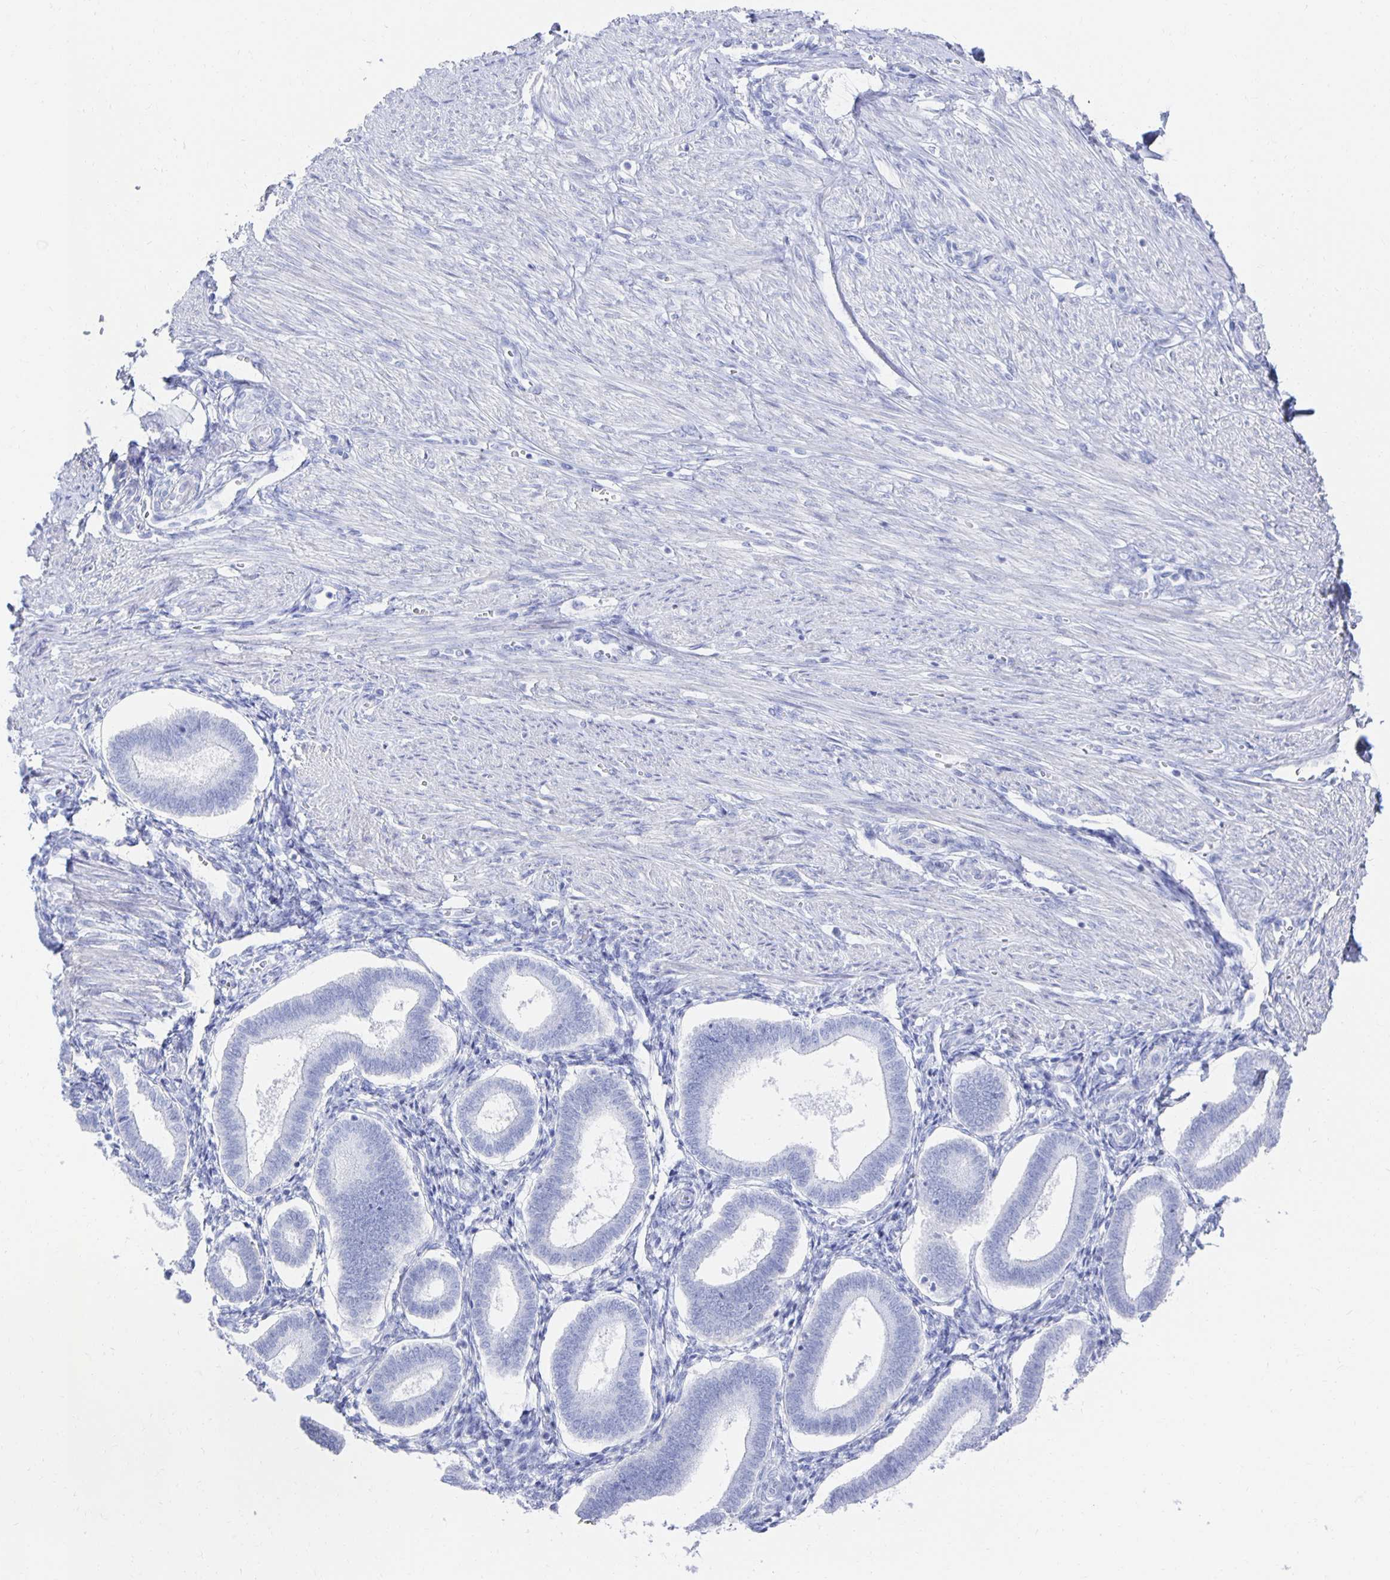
{"staining": {"intensity": "negative", "quantity": "none", "location": "none"}, "tissue": "endometrium", "cell_type": "Cells in endometrial stroma", "image_type": "normal", "snomed": [{"axis": "morphology", "description": "Normal tissue, NOS"}, {"axis": "topography", "description": "Endometrium"}], "caption": "An immunohistochemistry (IHC) micrograph of unremarkable endometrium is shown. There is no staining in cells in endometrial stroma of endometrium.", "gene": "PRDM7", "patient": {"sex": "female", "age": 24}}